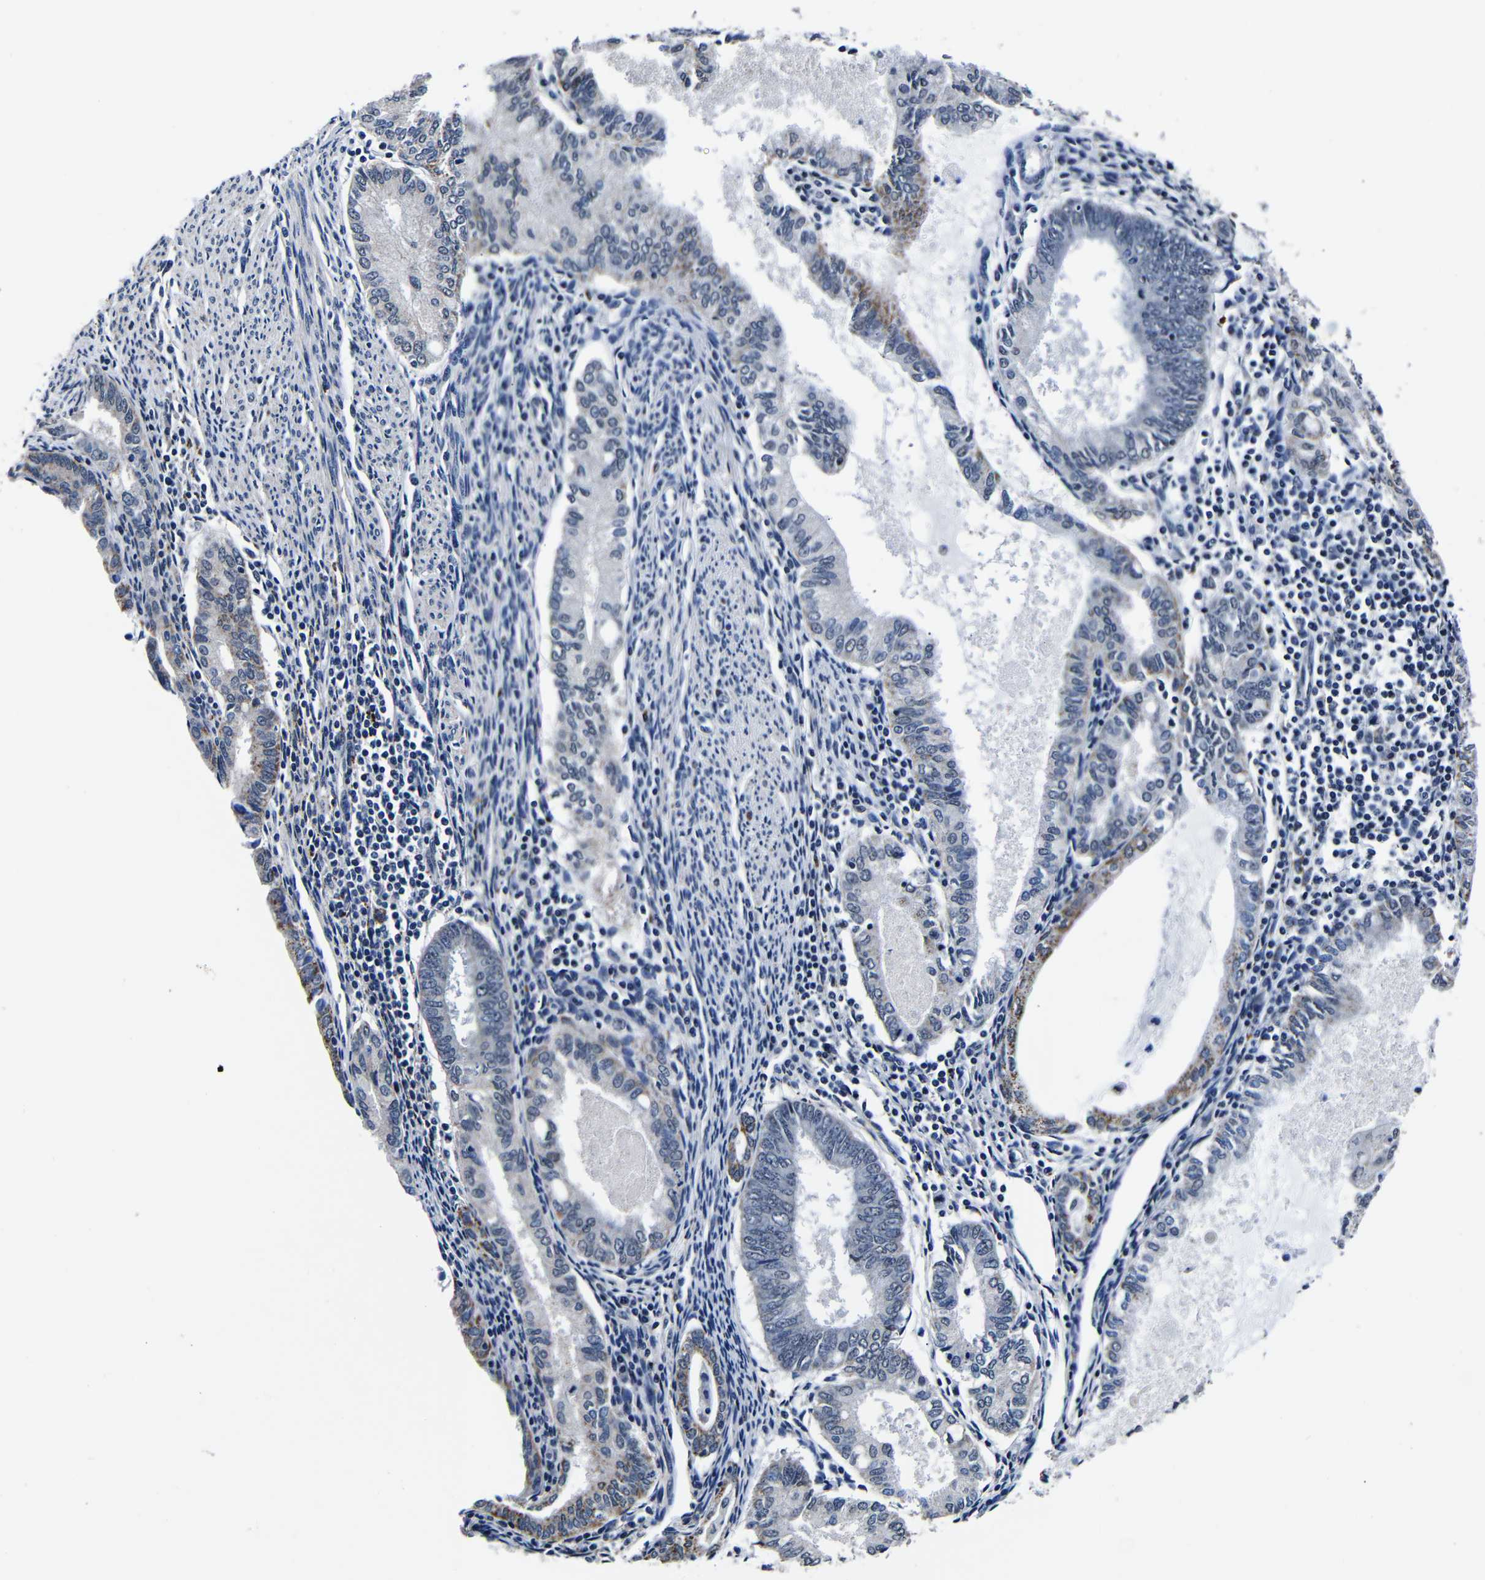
{"staining": {"intensity": "moderate", "quantity": "<25%", "location": "cytoplasmic/membranous"}, "tissue": "endometrial cancer", "cell_type": "Tumor cells", "image_type": "cancer", "snomed": [{"axis": "morphology", "description": "Adenocarcinoma, NOS"}, {"axis": "topography", "description": "Endometrium"}], "caption": "Brown immunohistochemical staining in human endometrial cancer (adenocarcinoma) reveals moderate cytoplasmic/membranous expression in approximately <25% of tumor cells.", "gene": "DEPP1", "patient": {"sex": "female", "age": 86}}